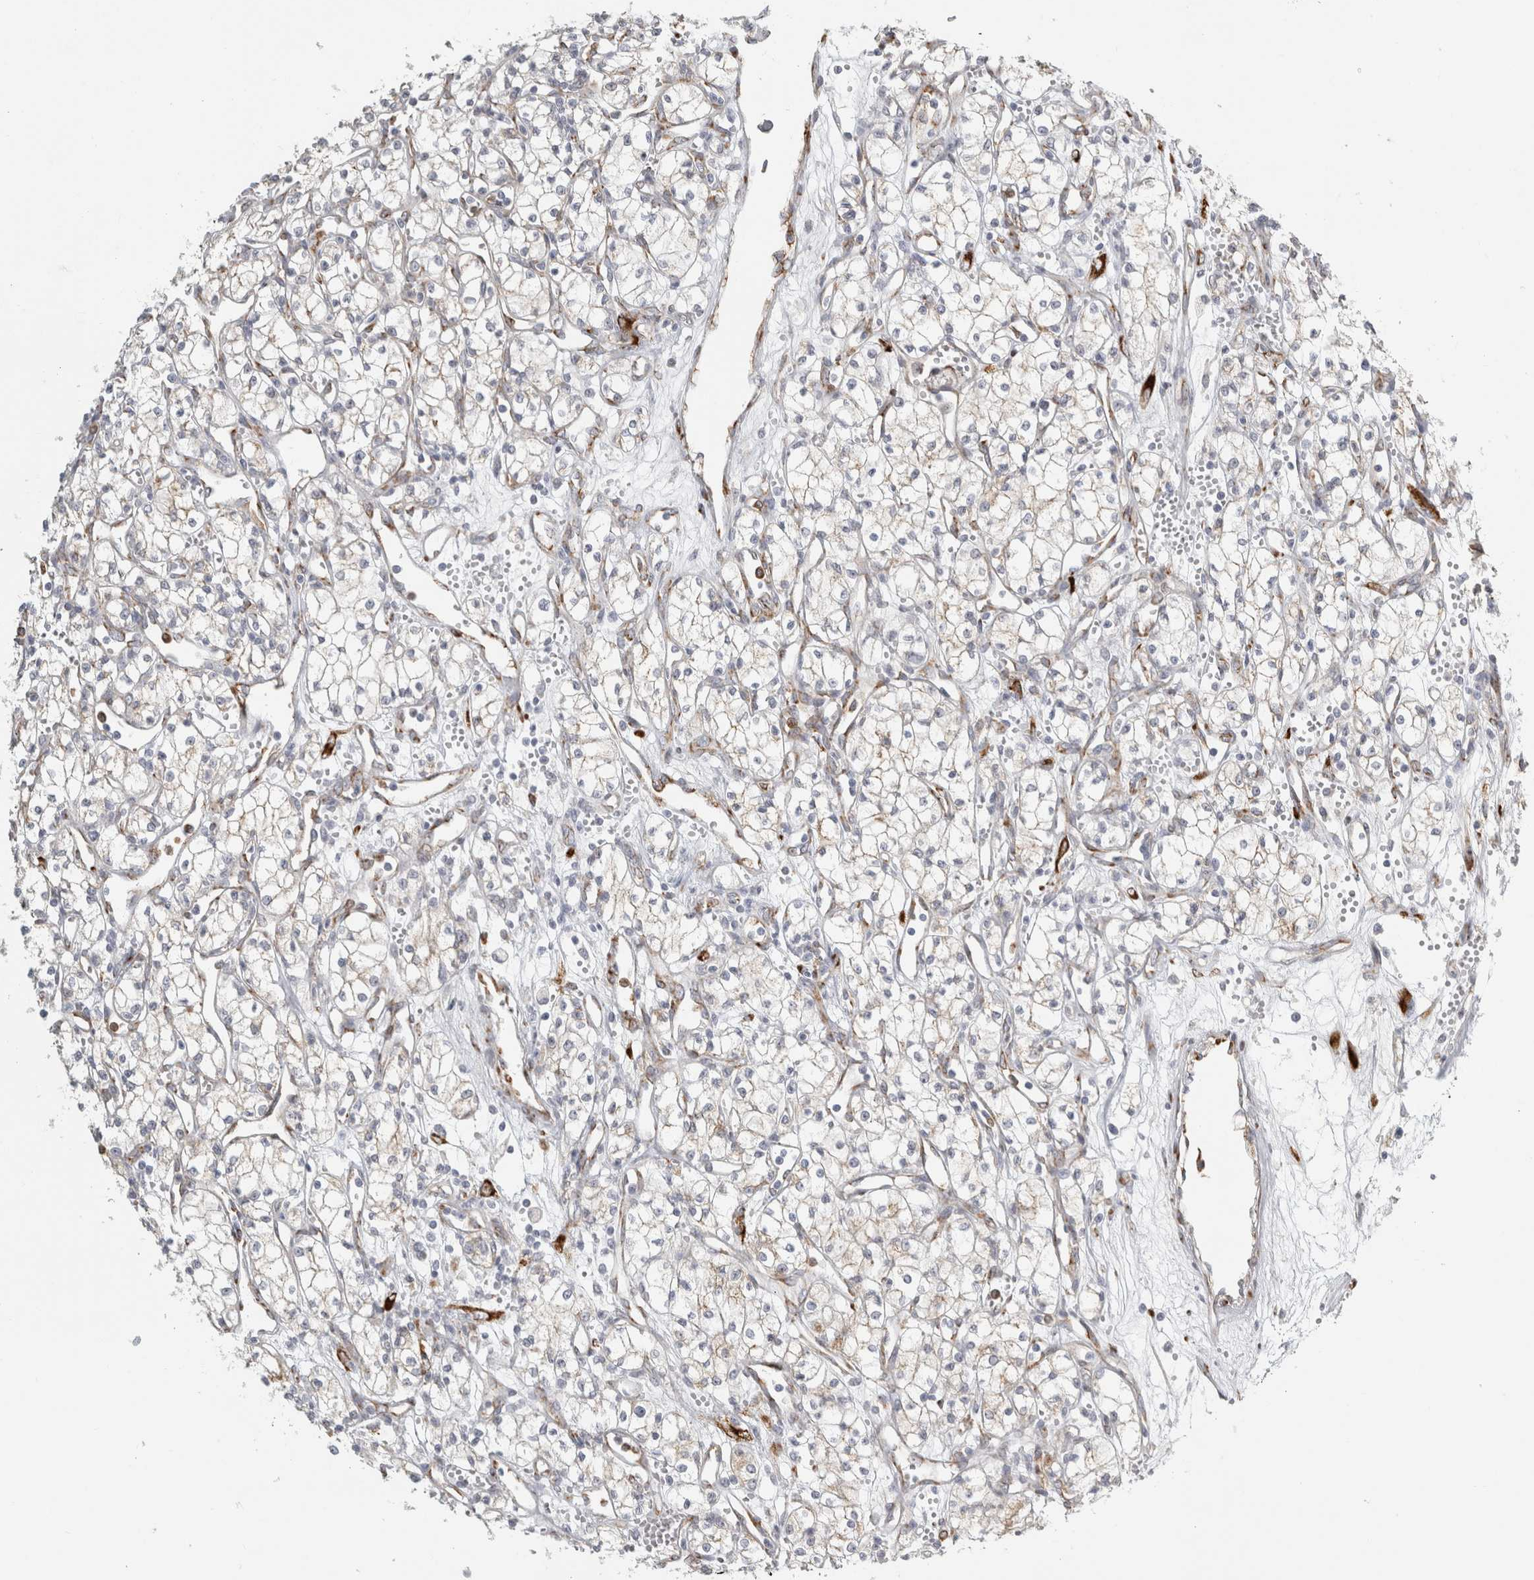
{"staining": {"intensity": "weak", "quantity": "<25%", "location": "cytoplasmic/membranous"}, "tissue": "renal cancer", "cell_type": "Tumor cells", "image_type": "cancer", "snomed": [{"axis": "morphology", "description": "Adenocarcinoma, NOS"}, {"axis": "topography", "description": "Kidney"}], "caption": "High magnification brightfield microscopy of adenocarcinoma (renal) stained with DAB (brown) and counterstained with hematoxylin (blue): tumor cells show no significant staining.", "gene": "OSTN", "patient": {"sex": "male", "age": 59}}